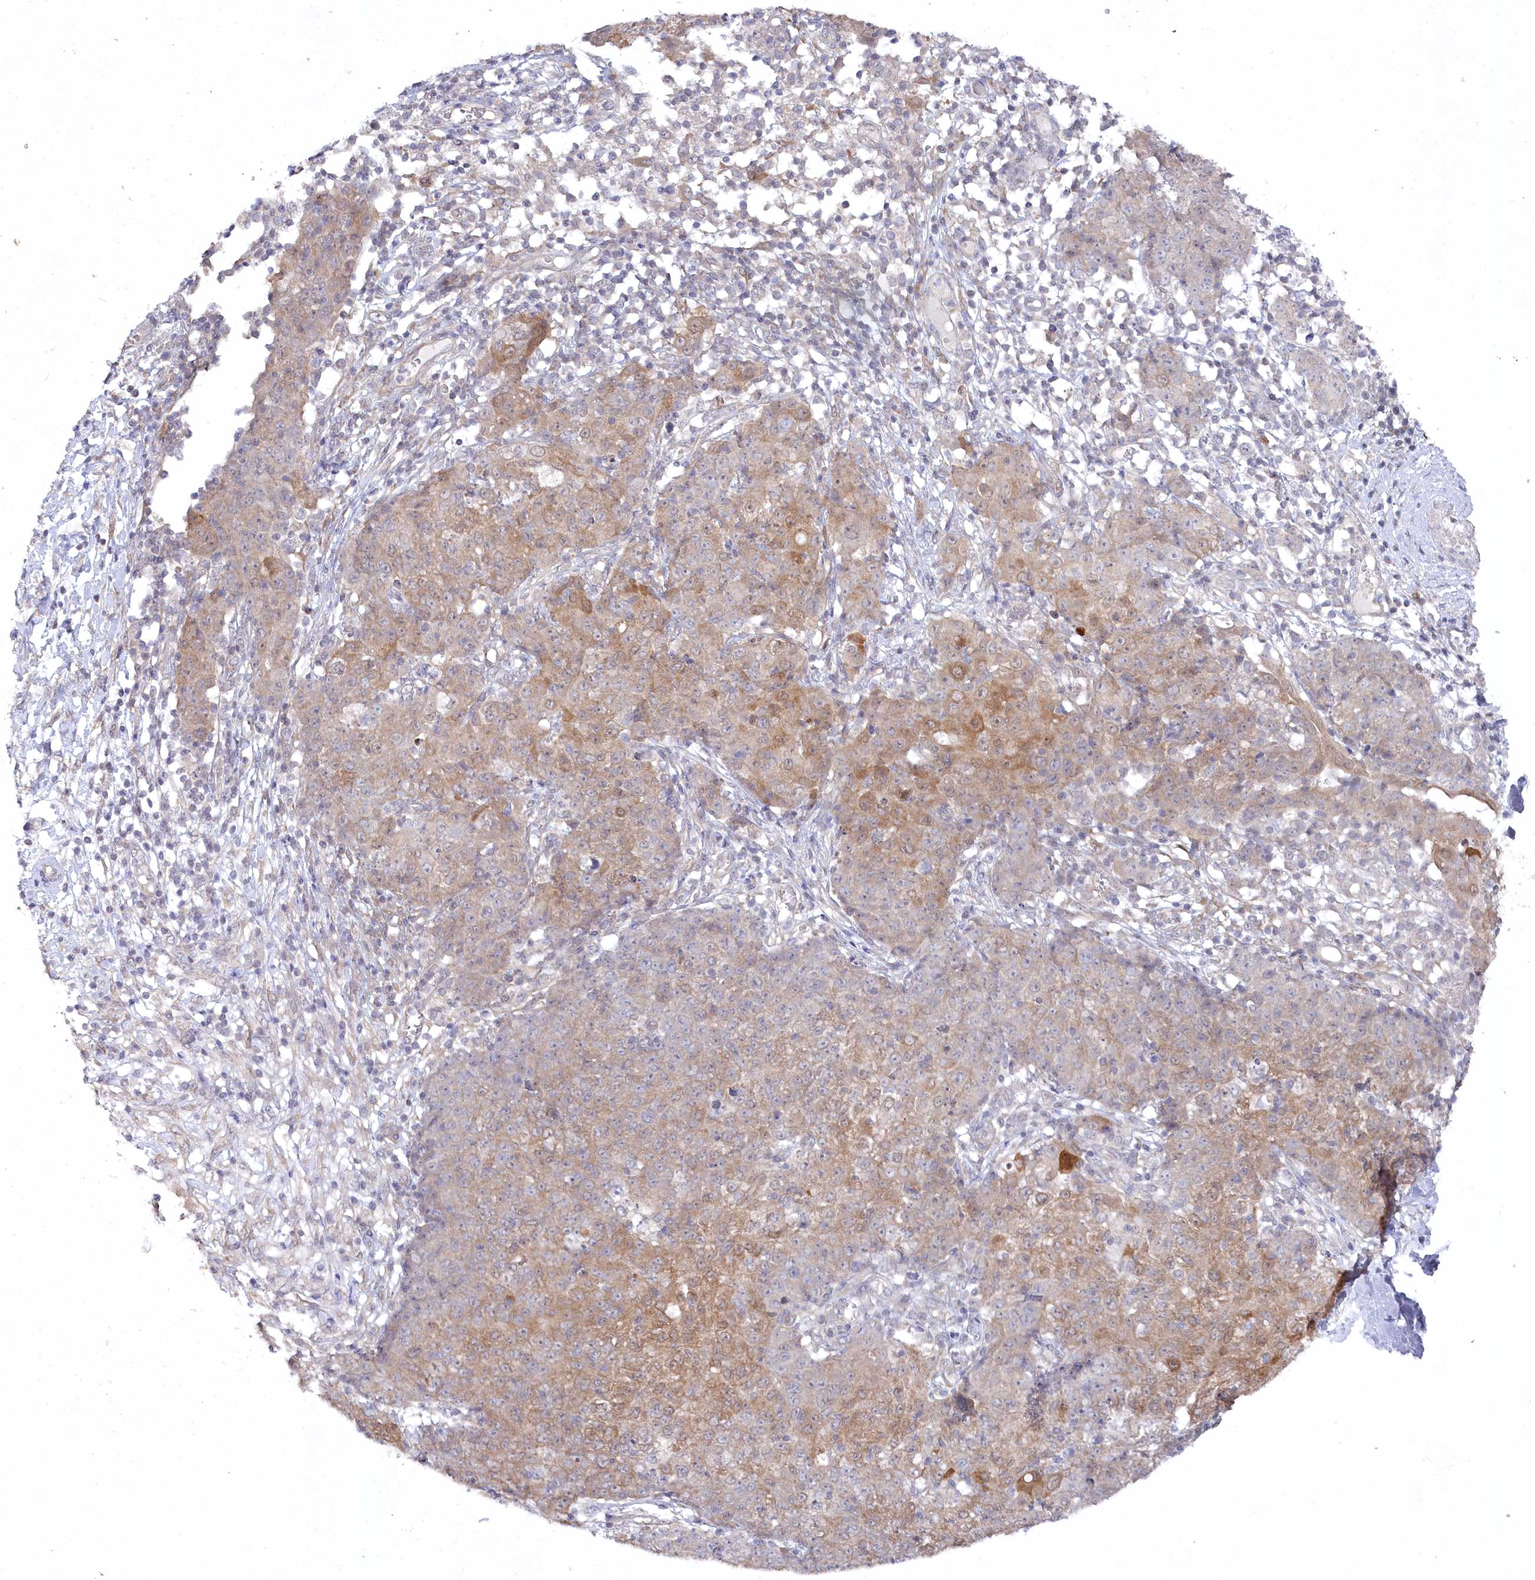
{"staining": {"intensity": "moderate", "quantity": "25%-75%", "location": "cytoplasmic/membranous"}, "tissue": "ovarian cancer", "cell_type": "Tumor cells", "image_type": "cancer", "snomed": [{"axis": "morphology", "description": "Carcinoma, endometroid"}, {"axis": "topography", "description": "Ovary"}], "caption": "Immunohistochemistry (IHC) photomicrograph of neoplastic tissue: human ovarian endometroid carcinoma stained using IHC displays medium levels of moderate protein expression localized specifically in the cytoplasmic/membranous of tumor cells, appearing as a cytoplasmic/membranous brown color.", "gene": "AAMDC", "patient": {"sex": "female", "age": 42}}